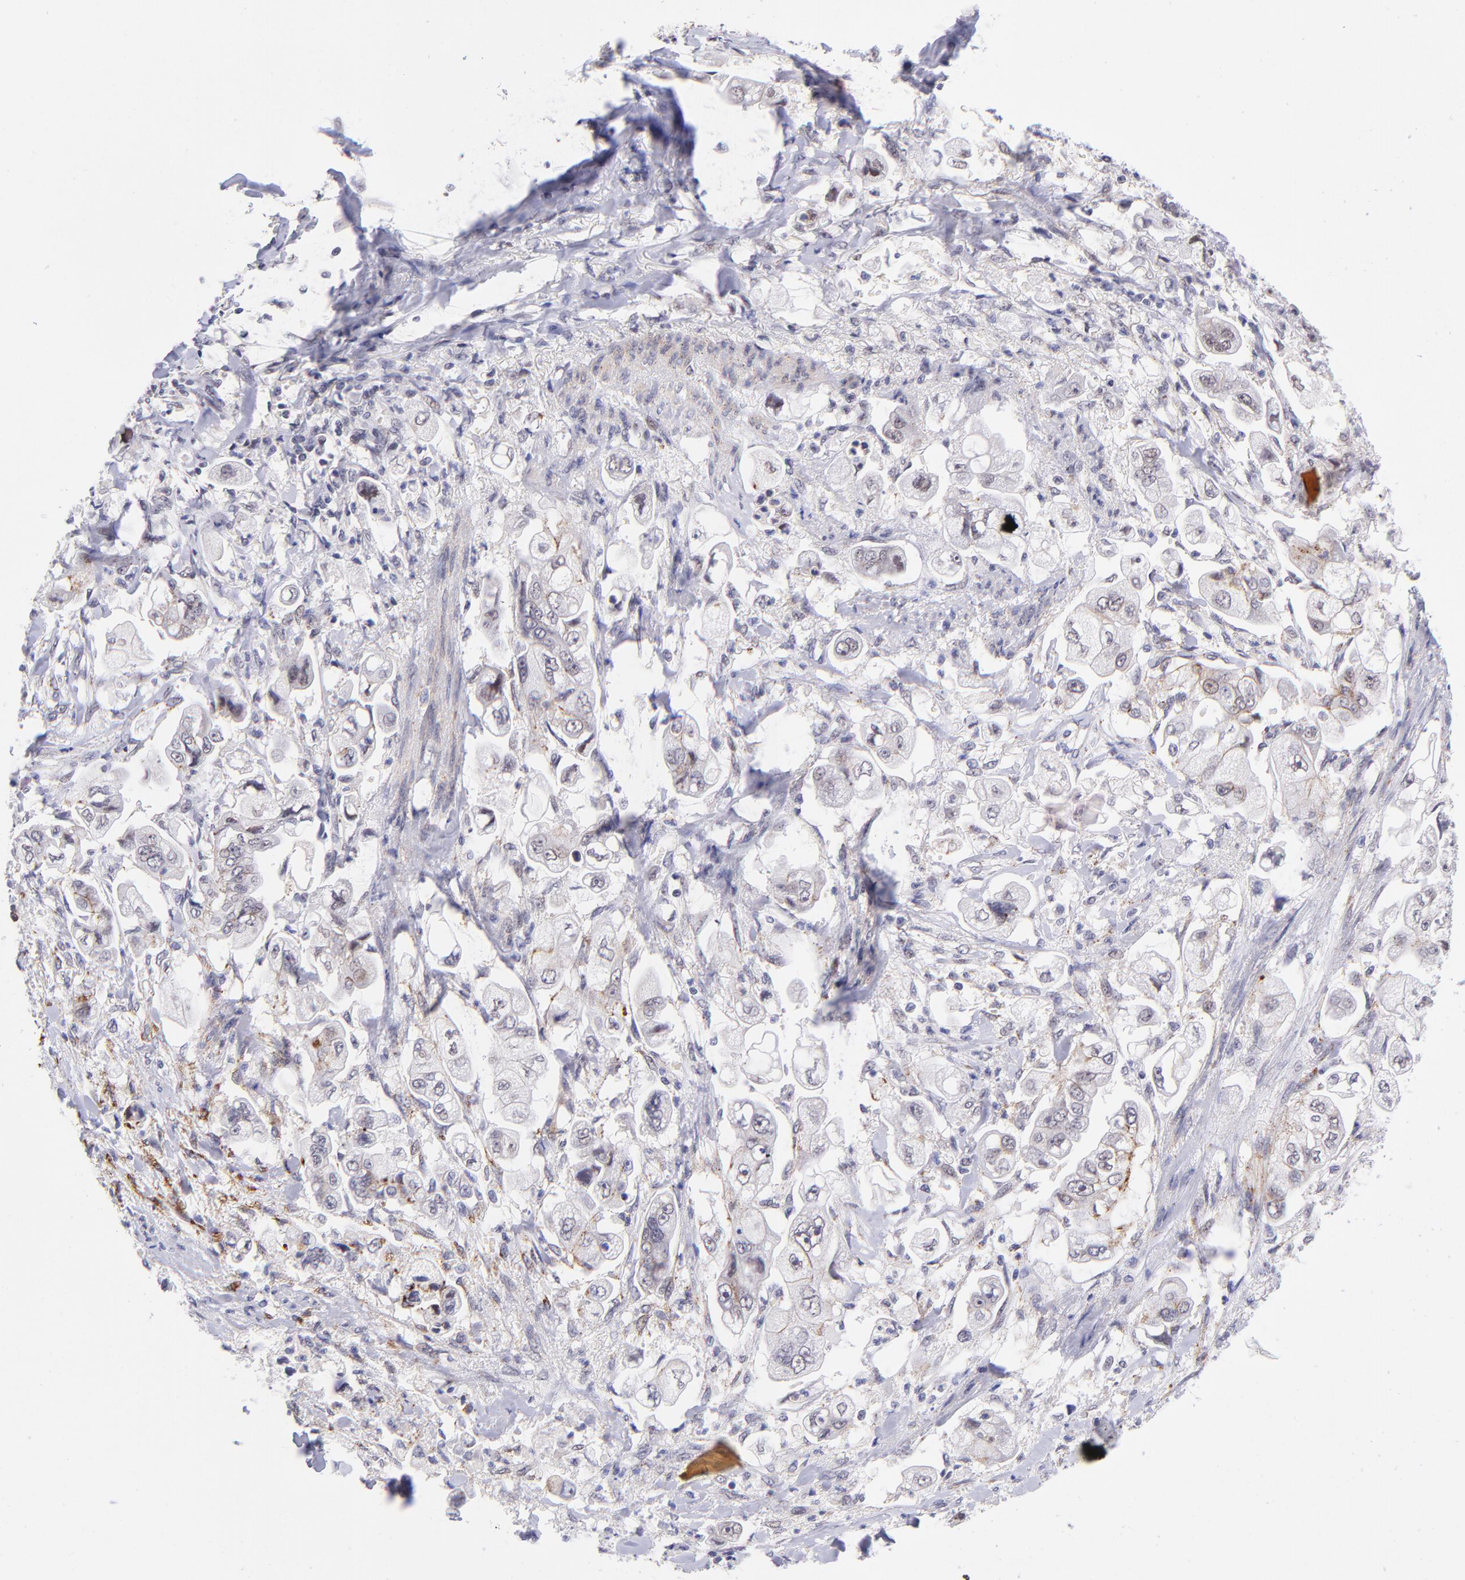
{"staining": {"intensity": "moderate", "quantity": "<25%", "location": "nuclear"}, "tissue": "stomach cancer", "cell_type": "Tumor cells", "image_type": "cancer", "snomed": [{"axis": "morphology", "description": "Adenocarcinoma, NOS"}, {"axis": "topography", "description": "Stomach"}], "caption": "The photomicrograph displays staining of adenocarcinoma (stomach), revealing moderate nuclear protein positivity (brown color) within tumor cells. The staining was performed using DAB, with brown indicating positive protein expression. Nuclei are stained blue with hematoxylin.", "gene": "SOX6", "patient": {"sex": "male", "age": 62}}